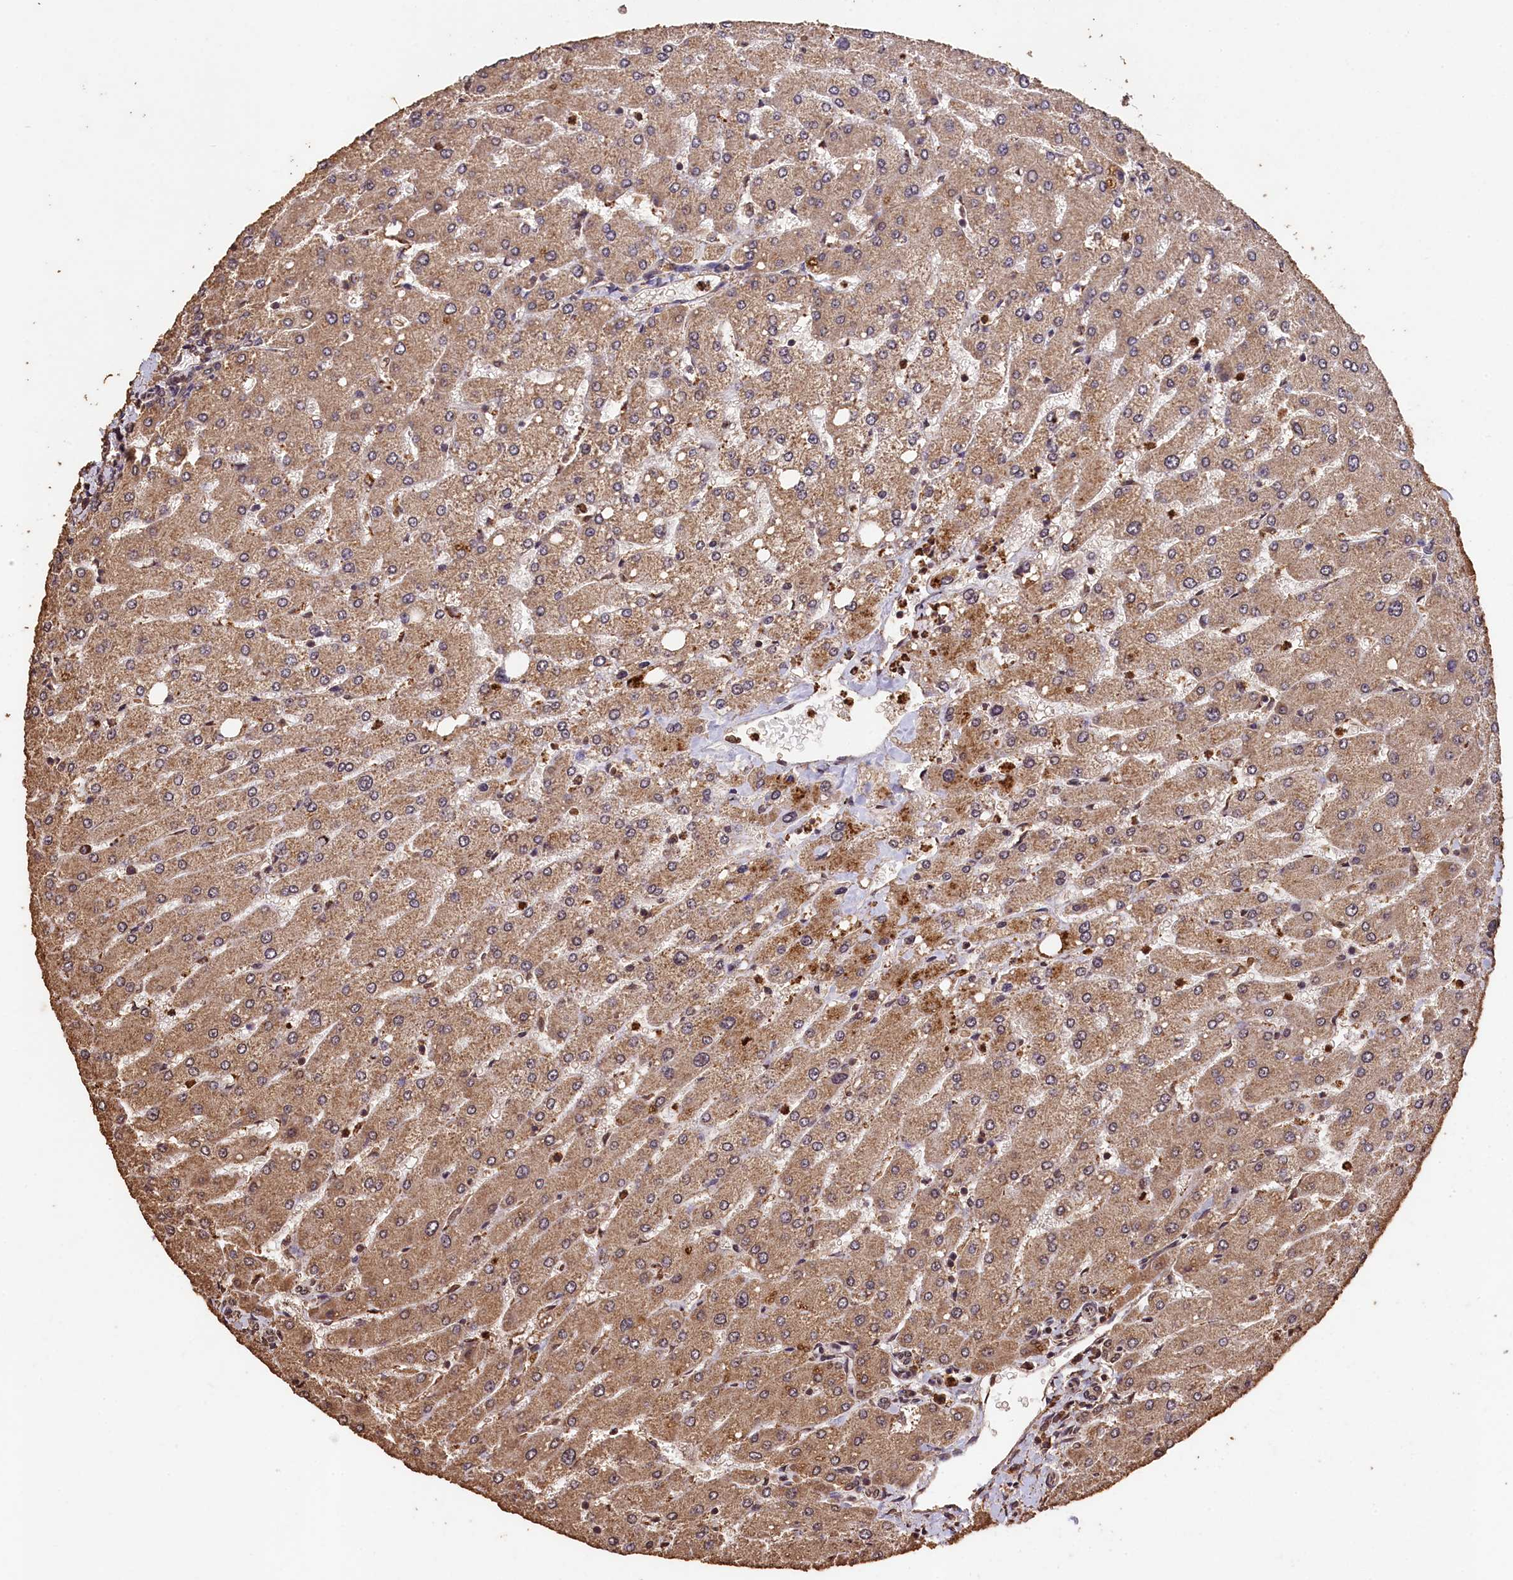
{"staining": {"intensity": "moderate", "quantity": ">75%", "location": "cytoplasmic/membranous"}, "tissue": "liver", "cell_type": "Cholangiocytes", "image_type": "normal", "snomed": [{"axis": "morphology", "description": "Normal tissue, NOS"}, {"axis": "topography", "description": "Liver"}], "caption": "This image demonstrates unremarkable liver stained with immunohistochemistry to label a protein in brown. The cytoplasmic/membranous of cholangiocytes show moderate positivity for the protein. Nuclei are counter-stained blue.", "gene": "CEP57L1", "patient": {"sex": "male", "age": 55}}